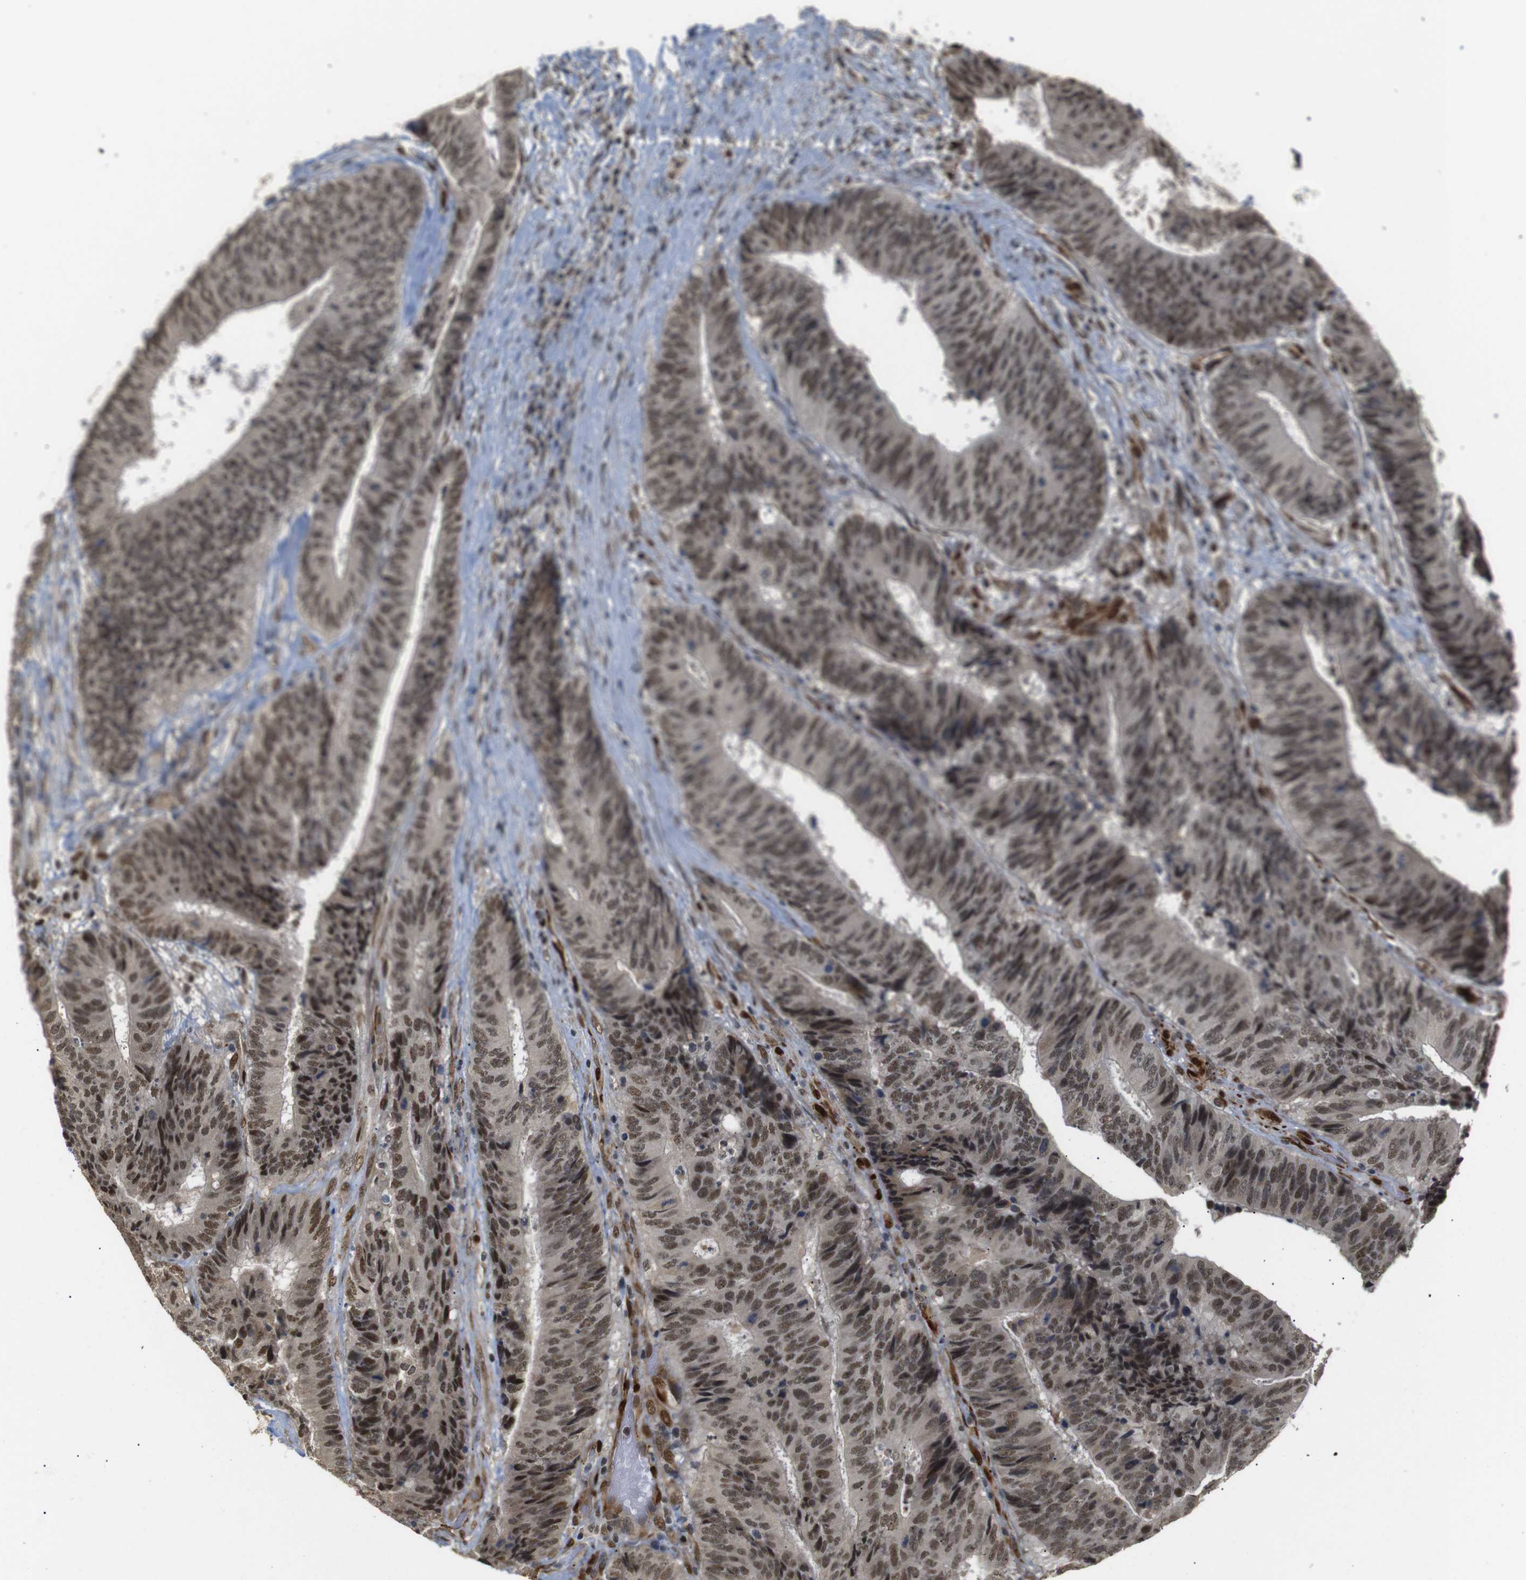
{"staining": {"intensity": "moderate", "quantity": ">75%", "location": "cytoplasmic/membranous,nuclear"}, "tissue": "colorectal cancer", "cell_type": "Tumor cells", "image_type": "cancer", "snomed": [{"axis": "morphology", "description": "Adenocarcinoma, NOS"}, {"axis": "topography", "description": "Rectum"}], "caption": "This histopathology image demonstrates immunohistochemistry staining of human colorectal cancer, with medium moderate cytoplasmic/membranous and nuclear staining in approximately >75% of tumor cells.", "gene": "TBX2", "patient": {"sex": "male", "age": 72}}